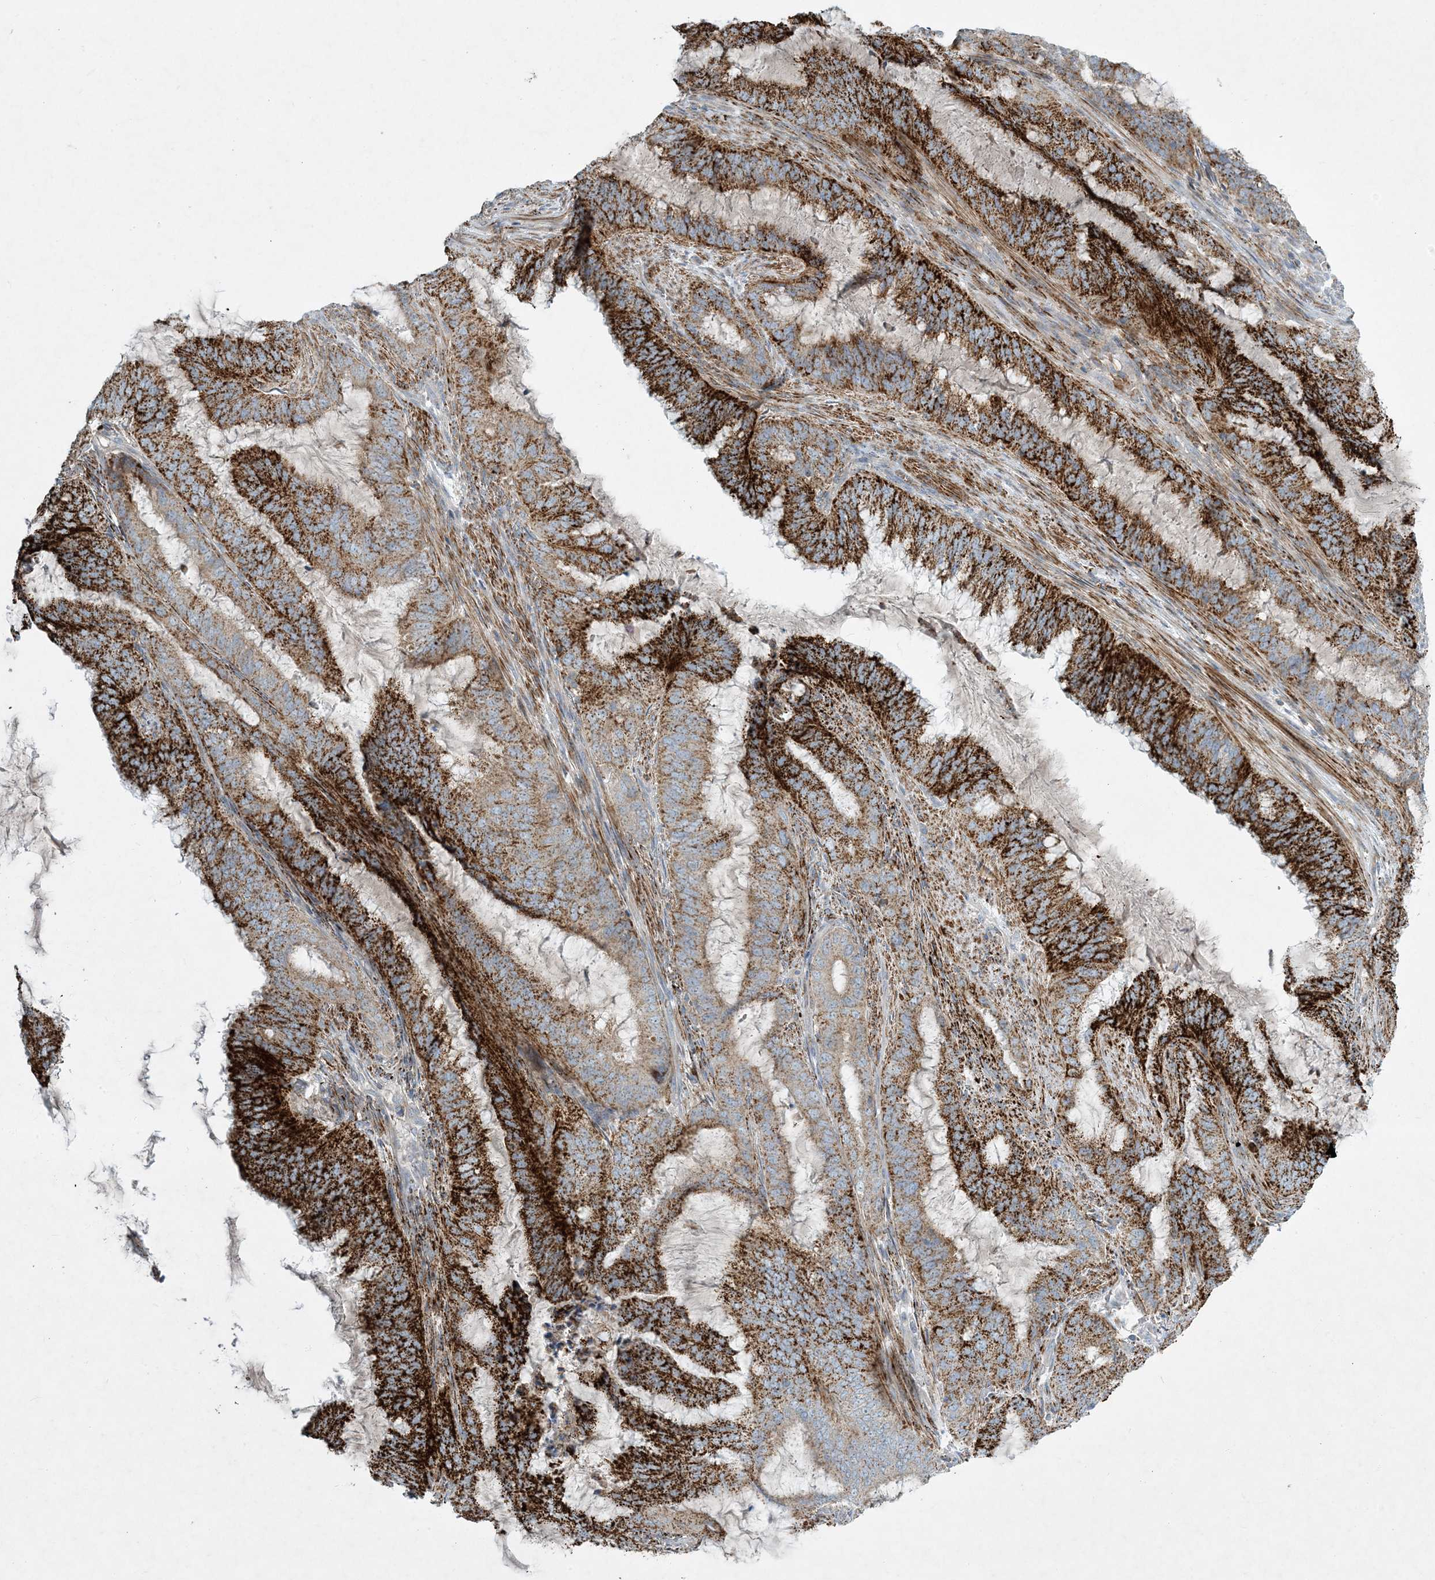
{"staining": {"intensity": "strong", "quantity": ">75%", "location": "cytoplasmic/membranous"}, "tissue": "endometrial cancer", "cell_type": "Tumor cells", "image_type": "cancer", "snomed": [{"axis": "morphology", "description": "Adenocarcinoma, NOS"}, {"axis": "topography", "description": "Endometrium"}], "caption": "The immunohistochemical stain labels strong cytoplasmic/membranous expression in tumor cells of endometrial cancer tissue.", "gene": "LTN1", "patient": {"sex": "female", "age": 51}}